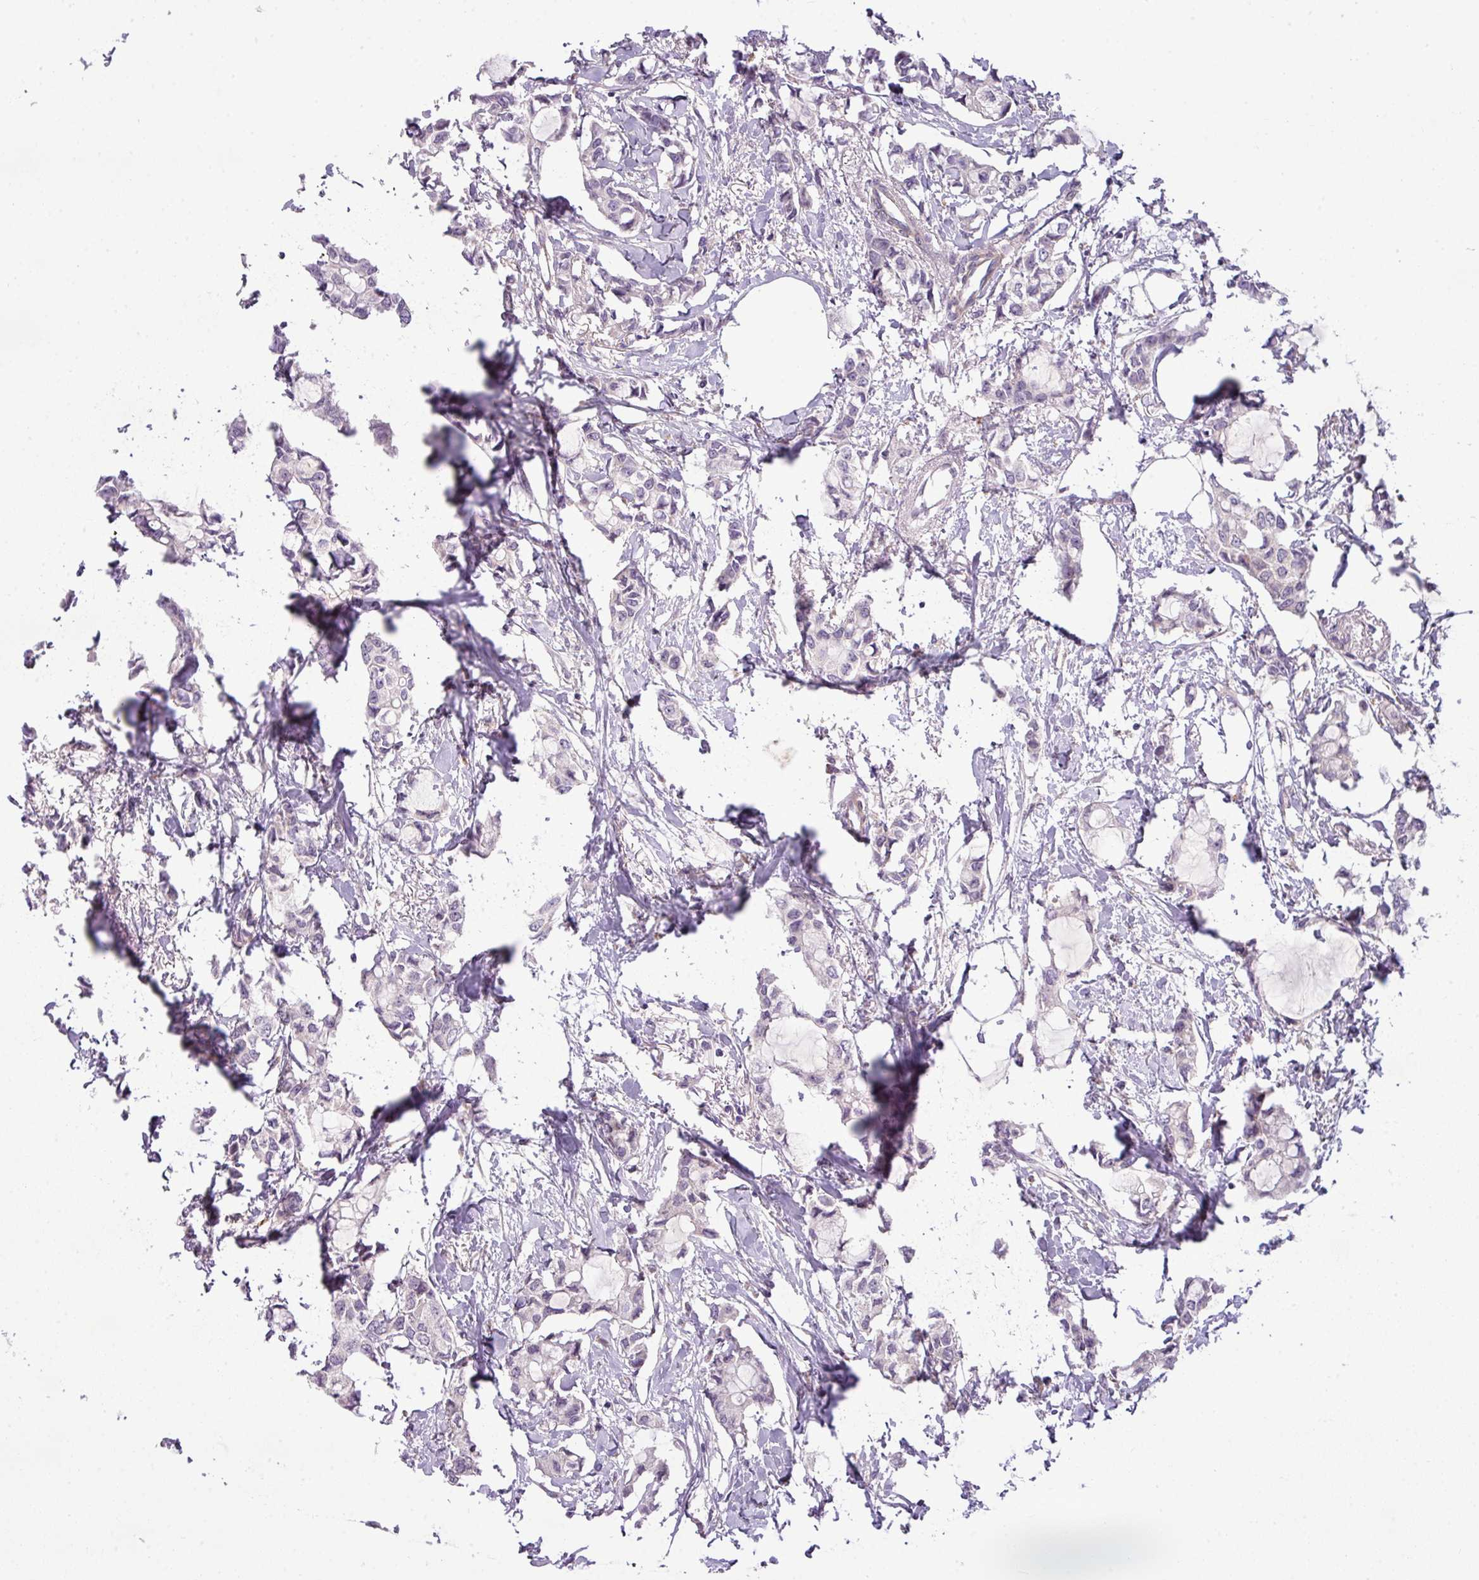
{"staining": {"intensity": "negative", "quantity": "none", "location": "none"}, "tissue": "breast cancer", "cell_type": "Tumor cells", "image_type": "cancer", "snomed": [{"axis": "morphology", "description": "Duct carcinoma"}, {"axis": "topography", "description": "Breast"}], "caption": "Immunohistochemical staining of human breast cancer exhibits no significant positivity in tumor cells.", "gene": "ZNF35", "patient": {"sex": "female", "age": 73}}